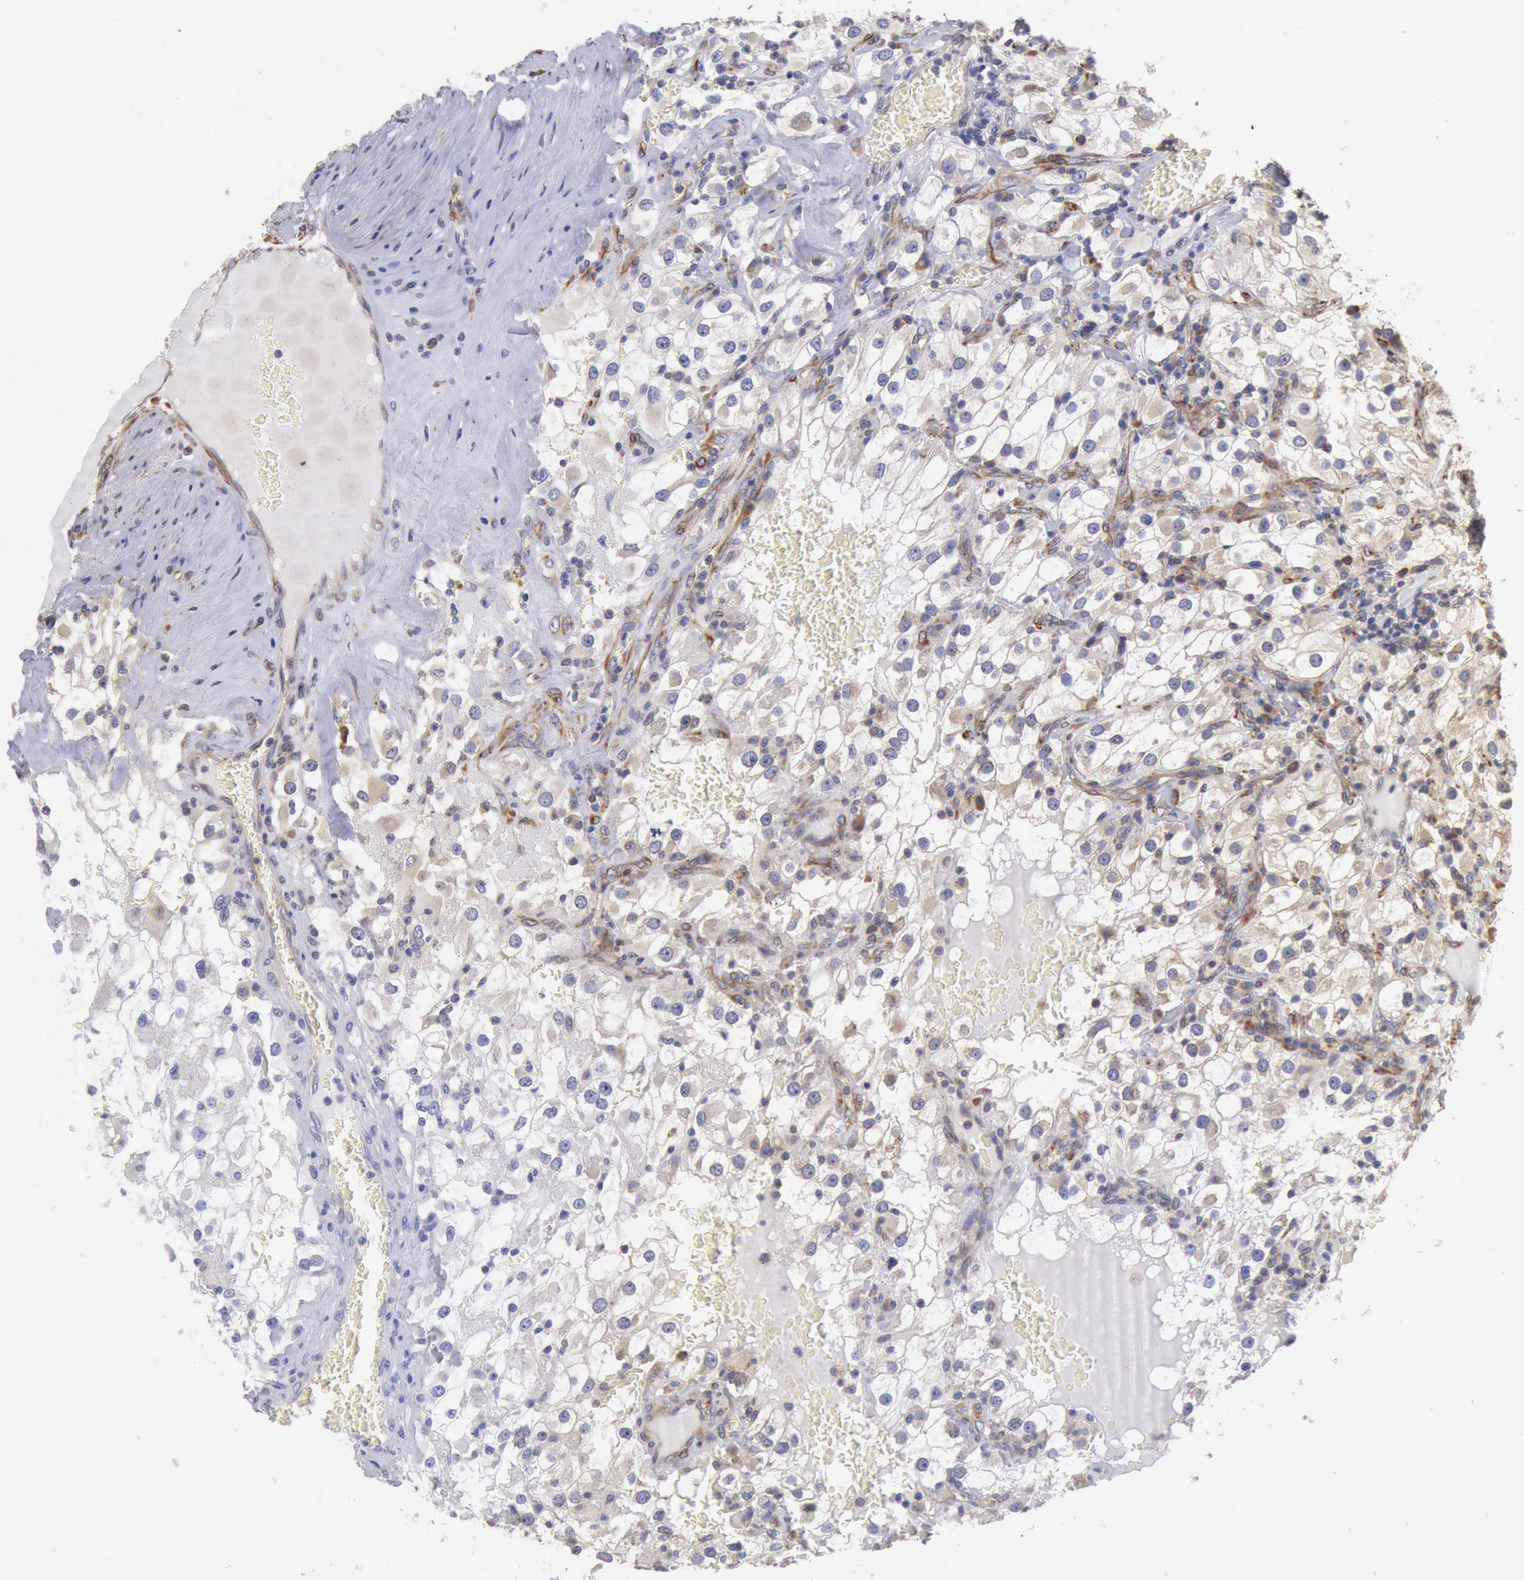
{"staining": {"intensity": "weak", "quantity": "<25%", "location": "cytoplasmic/membranous"}, "tissue": "renal cancer", "cell_type": "Tumor cells", "image_type": "cancer", "snomed": [{"axis": "morphology", "description": "Adenocarcinoma, NOS"}, {"axis": "topography", "description": "Kidney"}], "caption": "Immunohistochemistry micrograph of renal adenocarcinoma stained for a protein (brown), which shows no positivity in tumor cells.", "gene": "DRG1", "patient": {"sex": "female", "age": 52}}